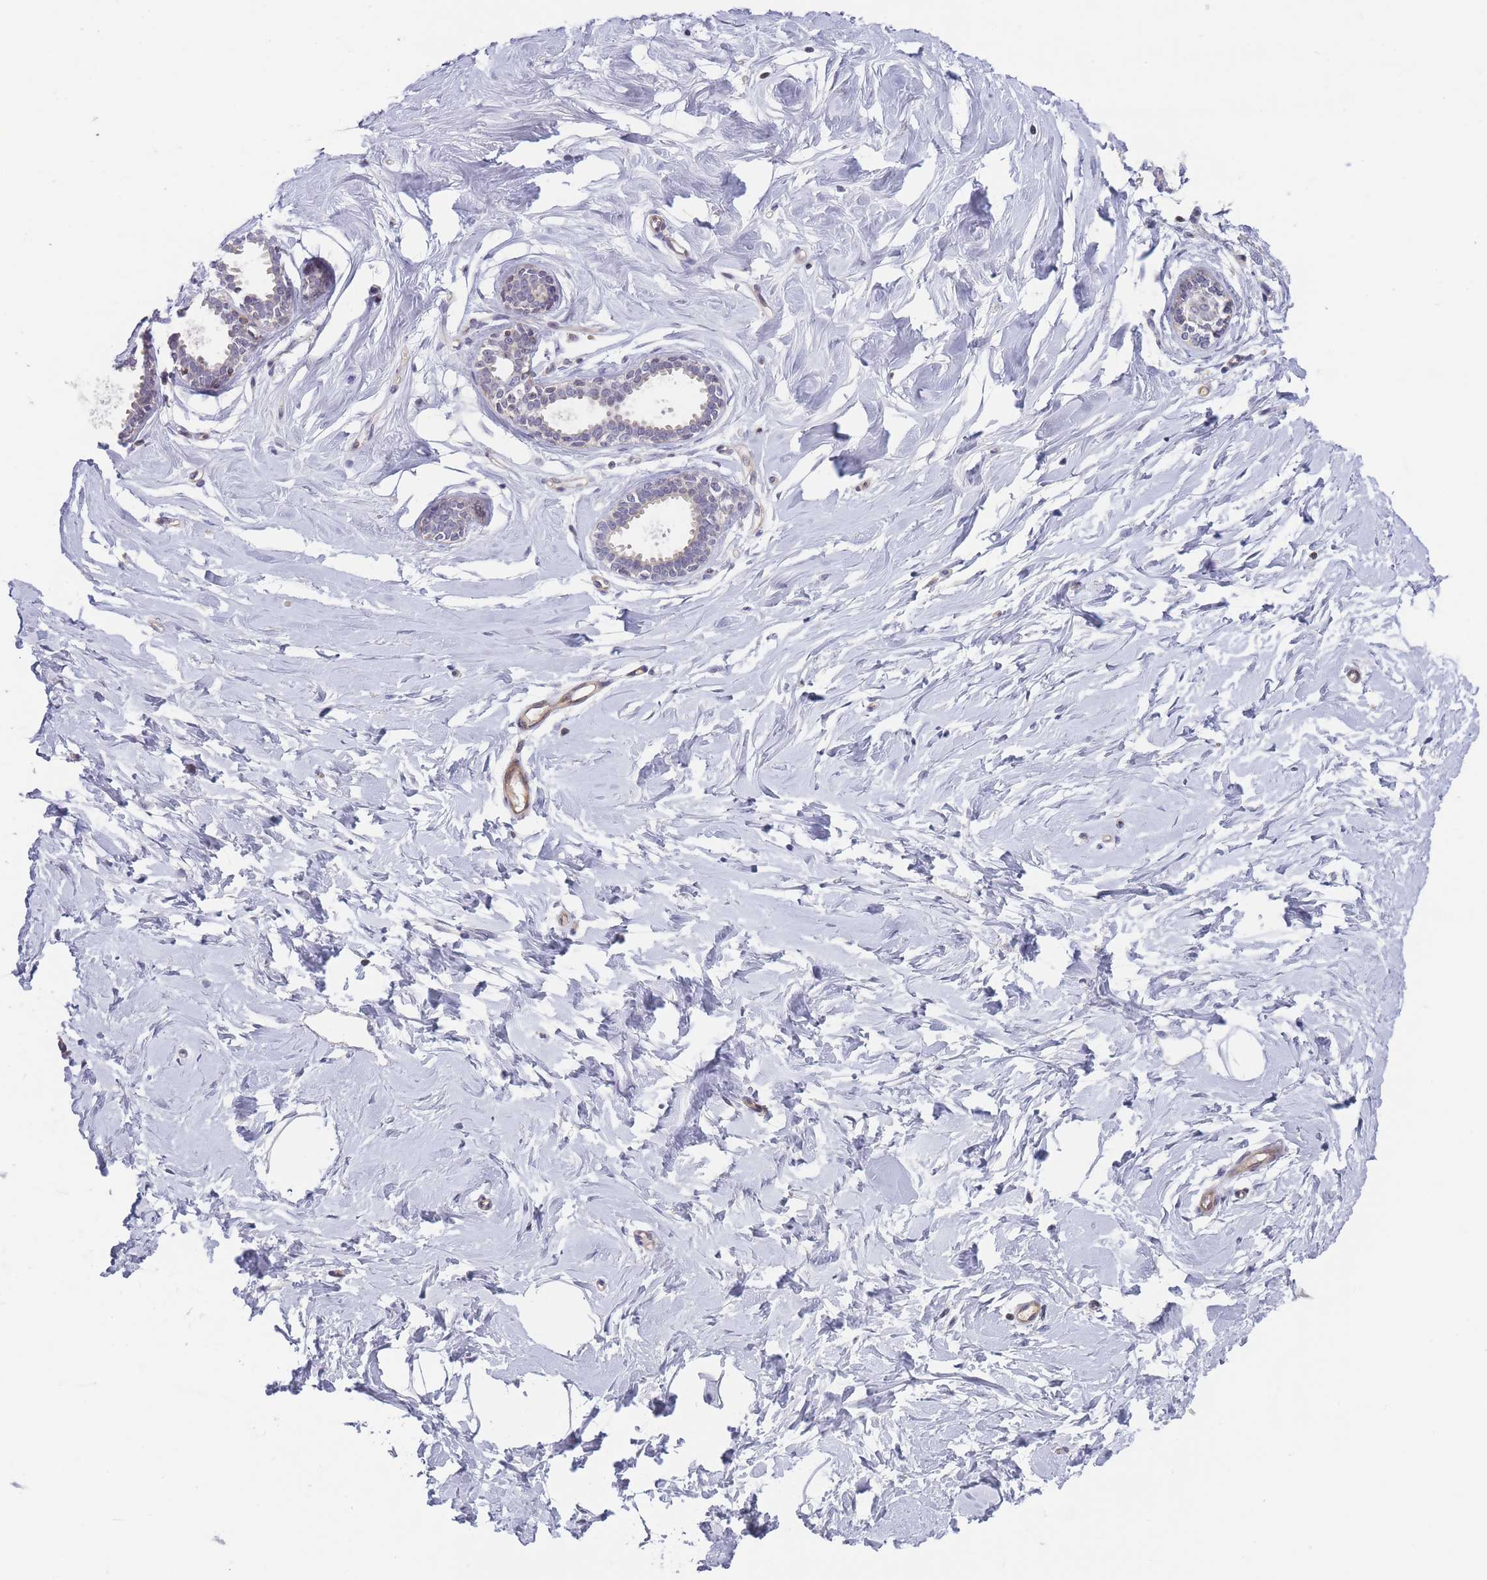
{"staining": {"intensity": "negative", "quantity": "none", "location": "none"}, "tissue": "breast", "cell_type": "Adipocytes", "image_type": "normal", "snomed": [{"axis": "morphology", "description": "Normal tissue, NOS"}, {"axis": "topography", "description": "Breast"}], "caption": "IHC of normal breast displays no staining in adipocytes. Nuclei are stained in blue.", "gene": "SLC35F5", "patient": {"sex": "female", "age": 23}}